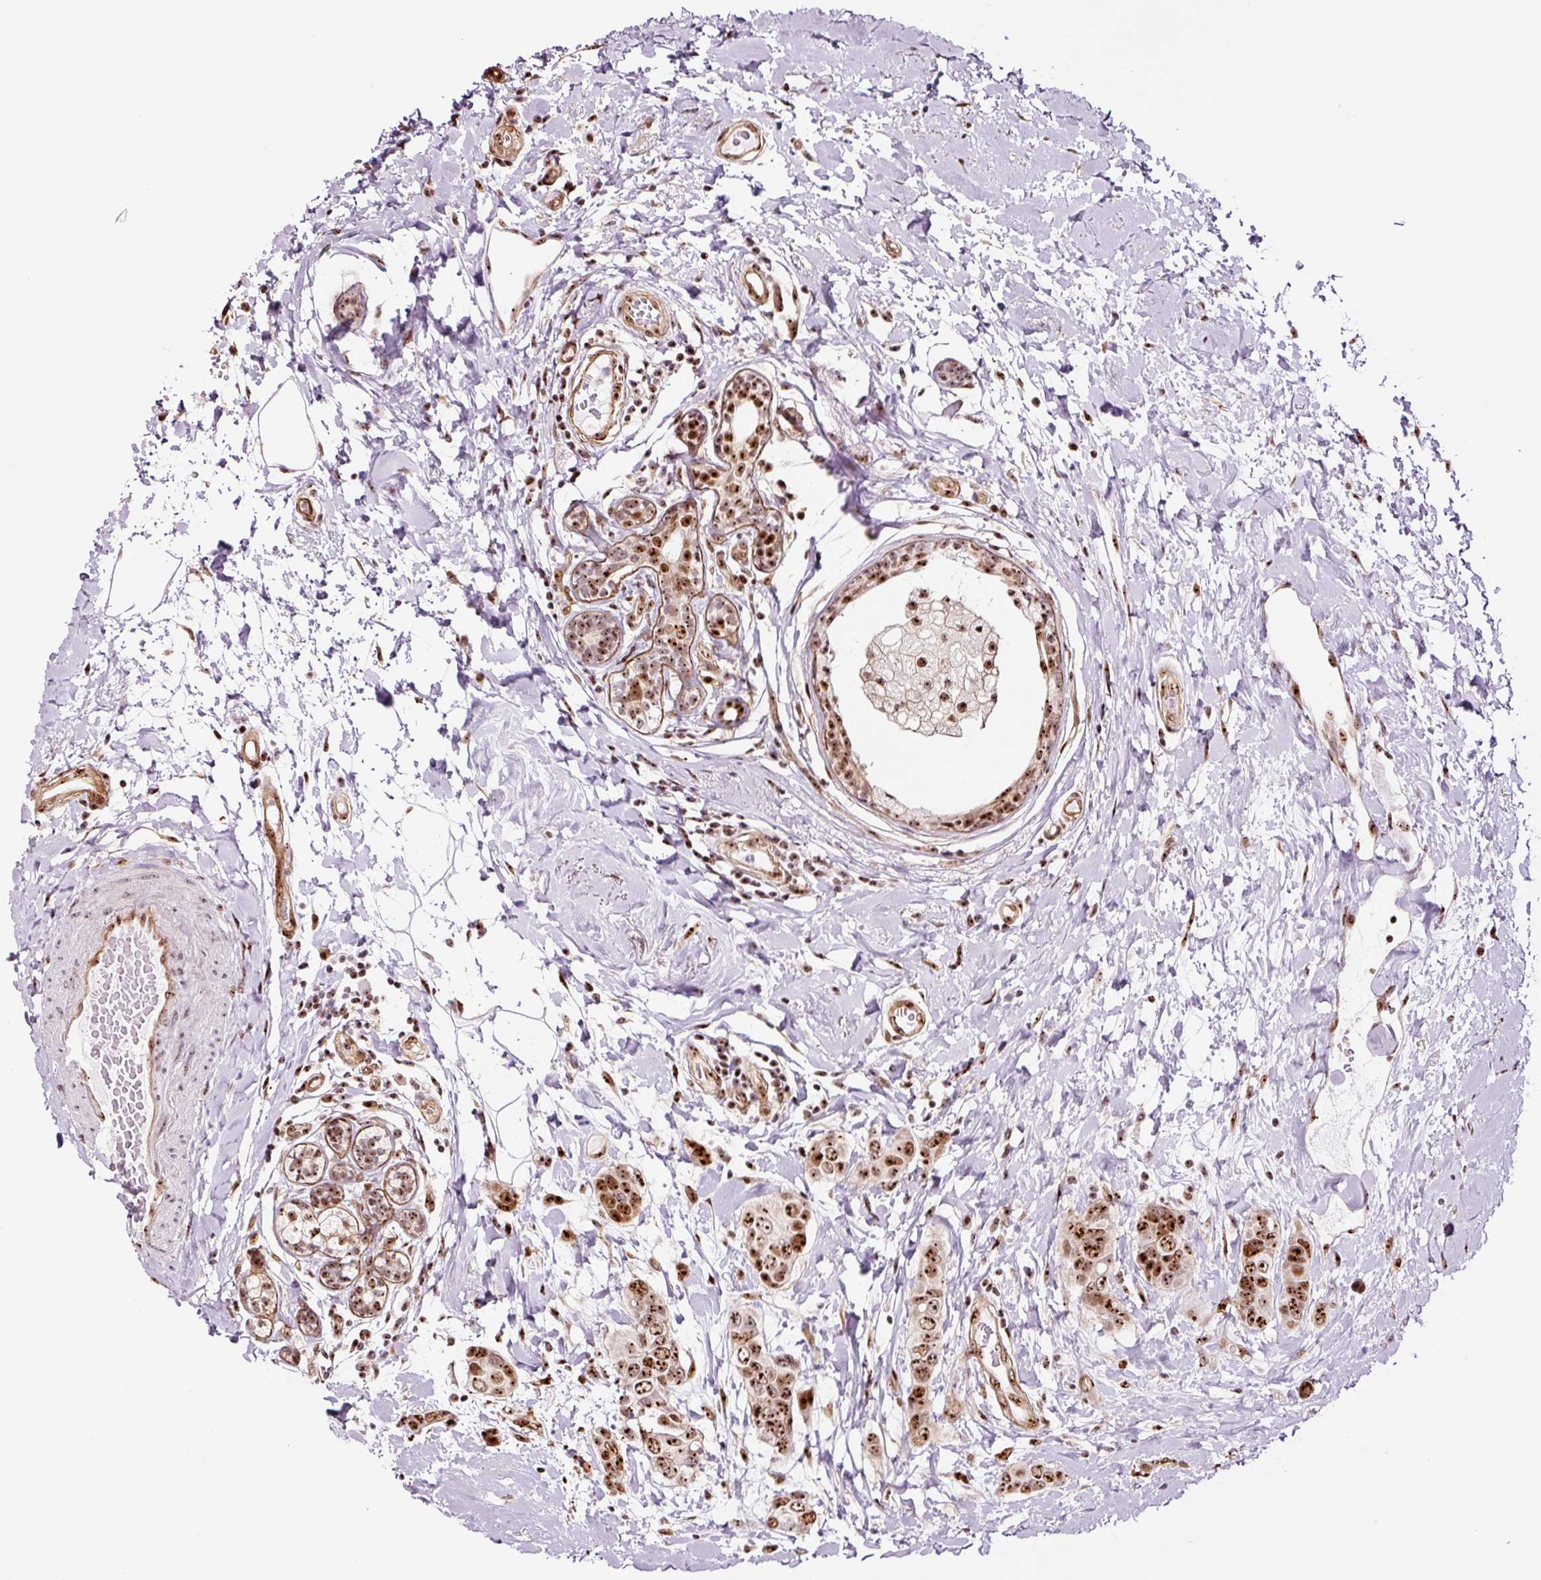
{"staining": {"intensity": "strong", "quantity": ">75%", "location": "nuclear"}, "tissue": "breast cancer", "cell_type": "Tumor cells", "image_type": "cancer", "snomed": [{"axis": "morphology", "description": "Lobular carcinoma"}, {"axis": "topography", "description": "Breast"}], "caption": "Breast lobular carcinoma stained with DAB (3,3'-diaminobenzidine) IHC exhibits high levels of strong nuclear positivity in approximately >75% of tumor cells.", "gene": "GNL3", "patient": {"sex": "female", "age": 51}}